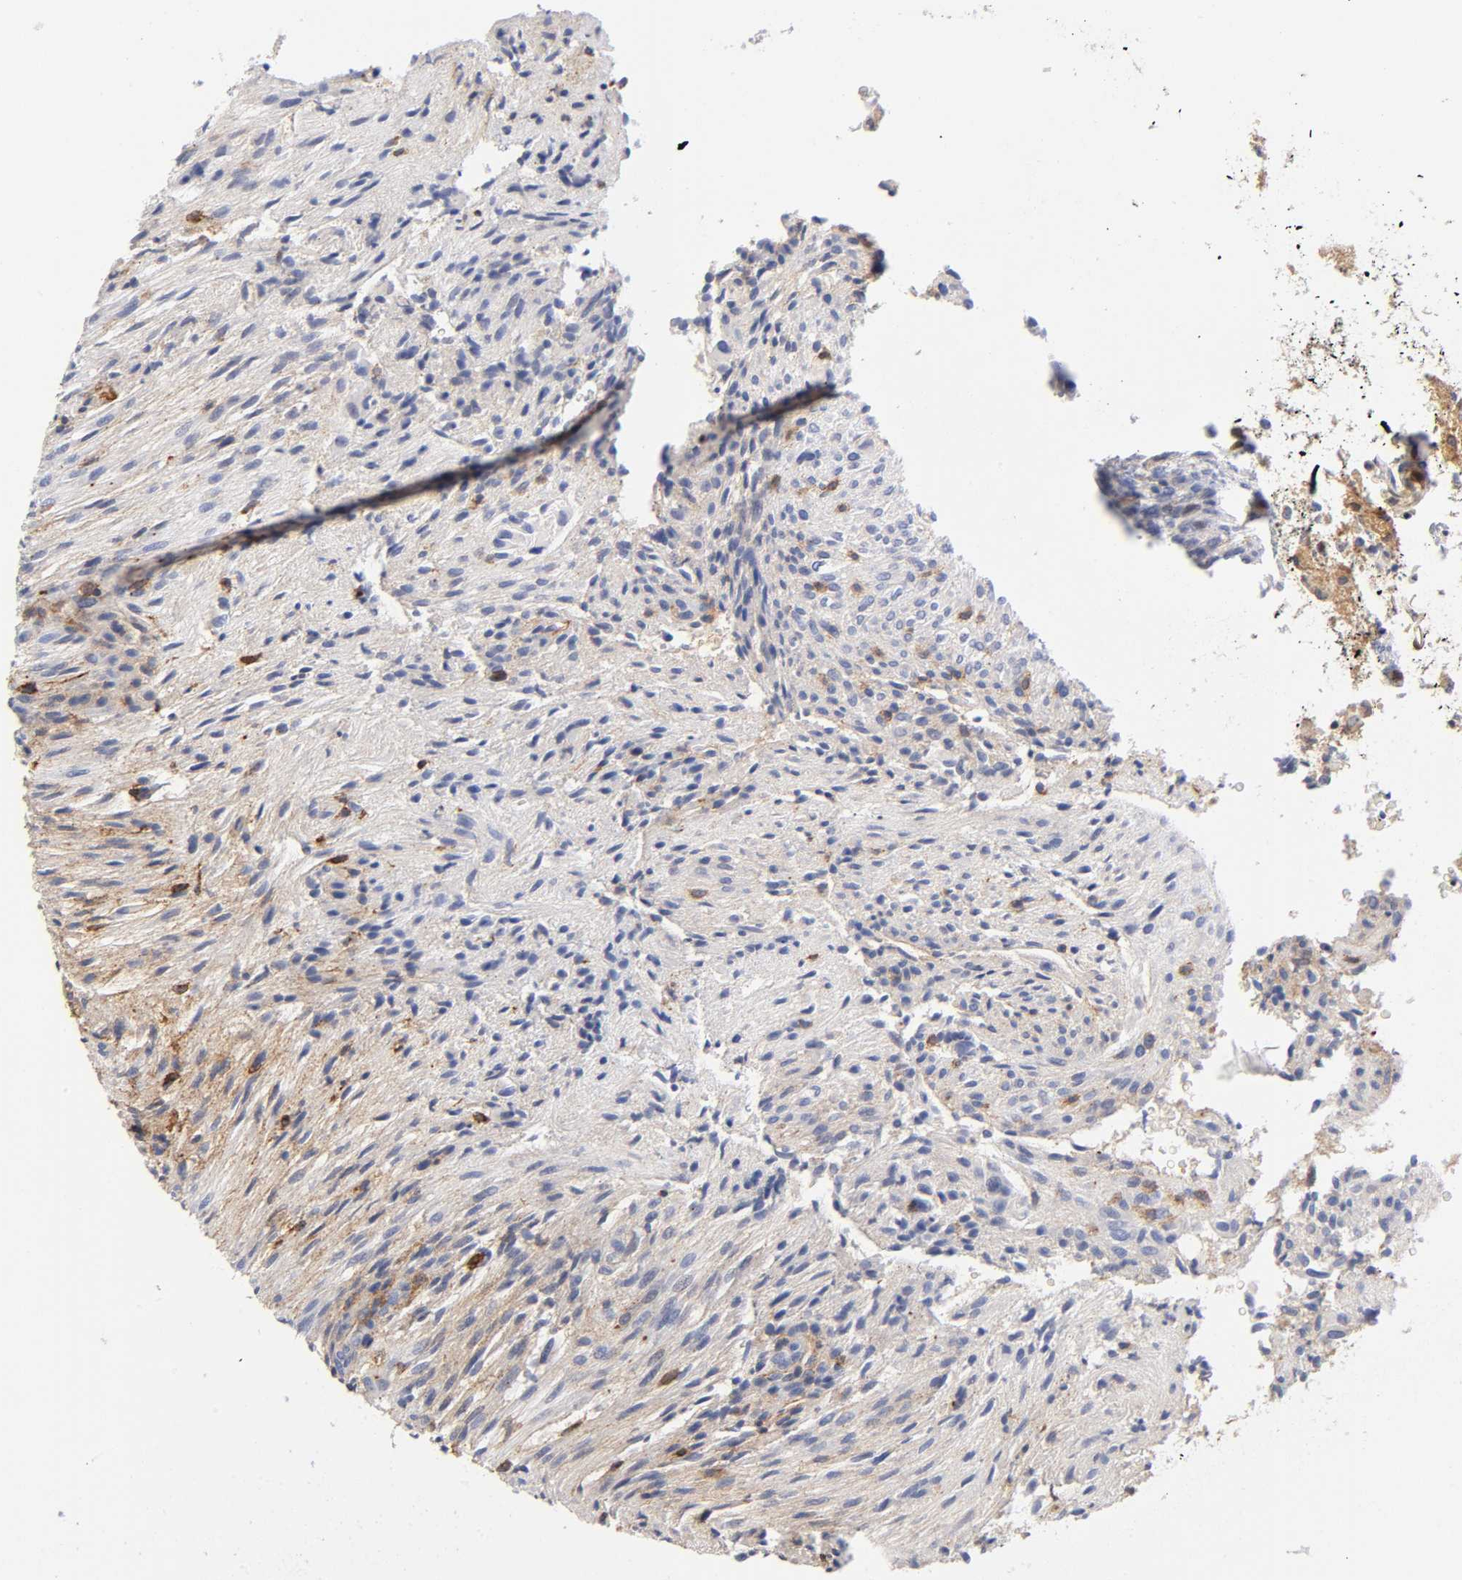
{"staining": {"intensity": "weak", "quantity": "<25%", "location": "cytoplasmic/membranous"}, "tissue": "glioma", "cell_type": "Tumor cells", "image_type": "cancer", "snomed": [{"axis": "morphology", "description": "Glioma, malignant, High grade"}, {"axis": "topography", "description": "Cerebral cortex"}], "caption": "This is an IHC photomicrograph of human malignant glioma (high-grade). There is no expression in tumor cells.", "gene": "ANXA7", "patient": {"sex": "female", "age": 55}}